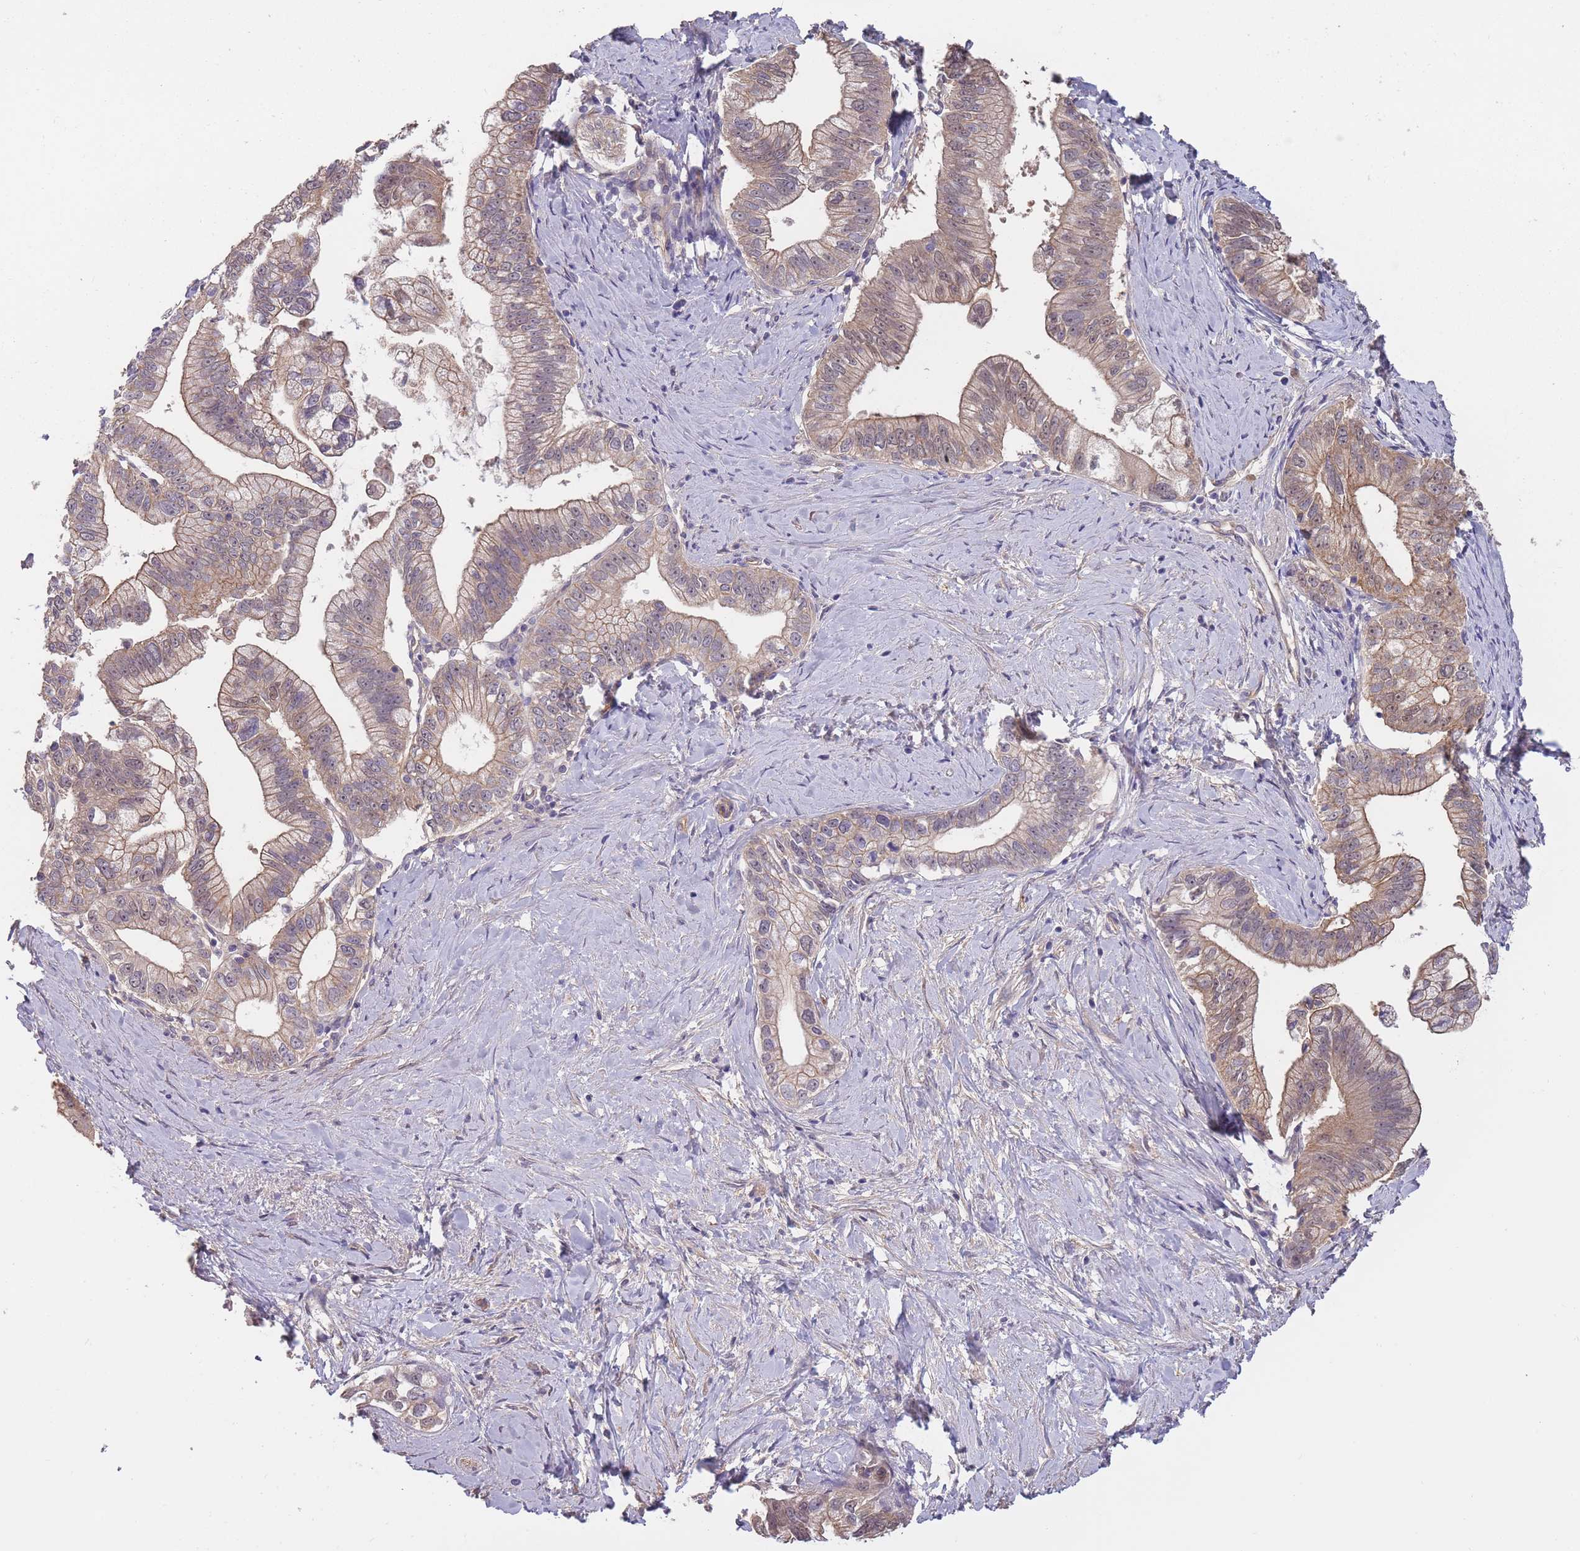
{"staining": {"intensity": "moderate", "quantity": ">75%", "location": "cytoplasmic/membranous"}, "tissue": "pancreatic cancer", "cell_type": "Tumor cells", "image_type": "cancer", "snomed": [{"axis": "morphology", "description": "Adenocarcinoma, NOS"}, {"axis": "topography", "description": "Pancreas"}], "caption": "High-magnification brightfield microscopy of adenocarcinoma (pancreatic) stained with DAB (3,3'-diaminobenzidine) (brown) and counterstained with hematoxylin (blue). tumor cells exhibit moderate cytoplasmic/membranous expression is identified in about>75% of cells.", "gene": "KIAA1755", "patient": {"sex": "male", "age": 70}}